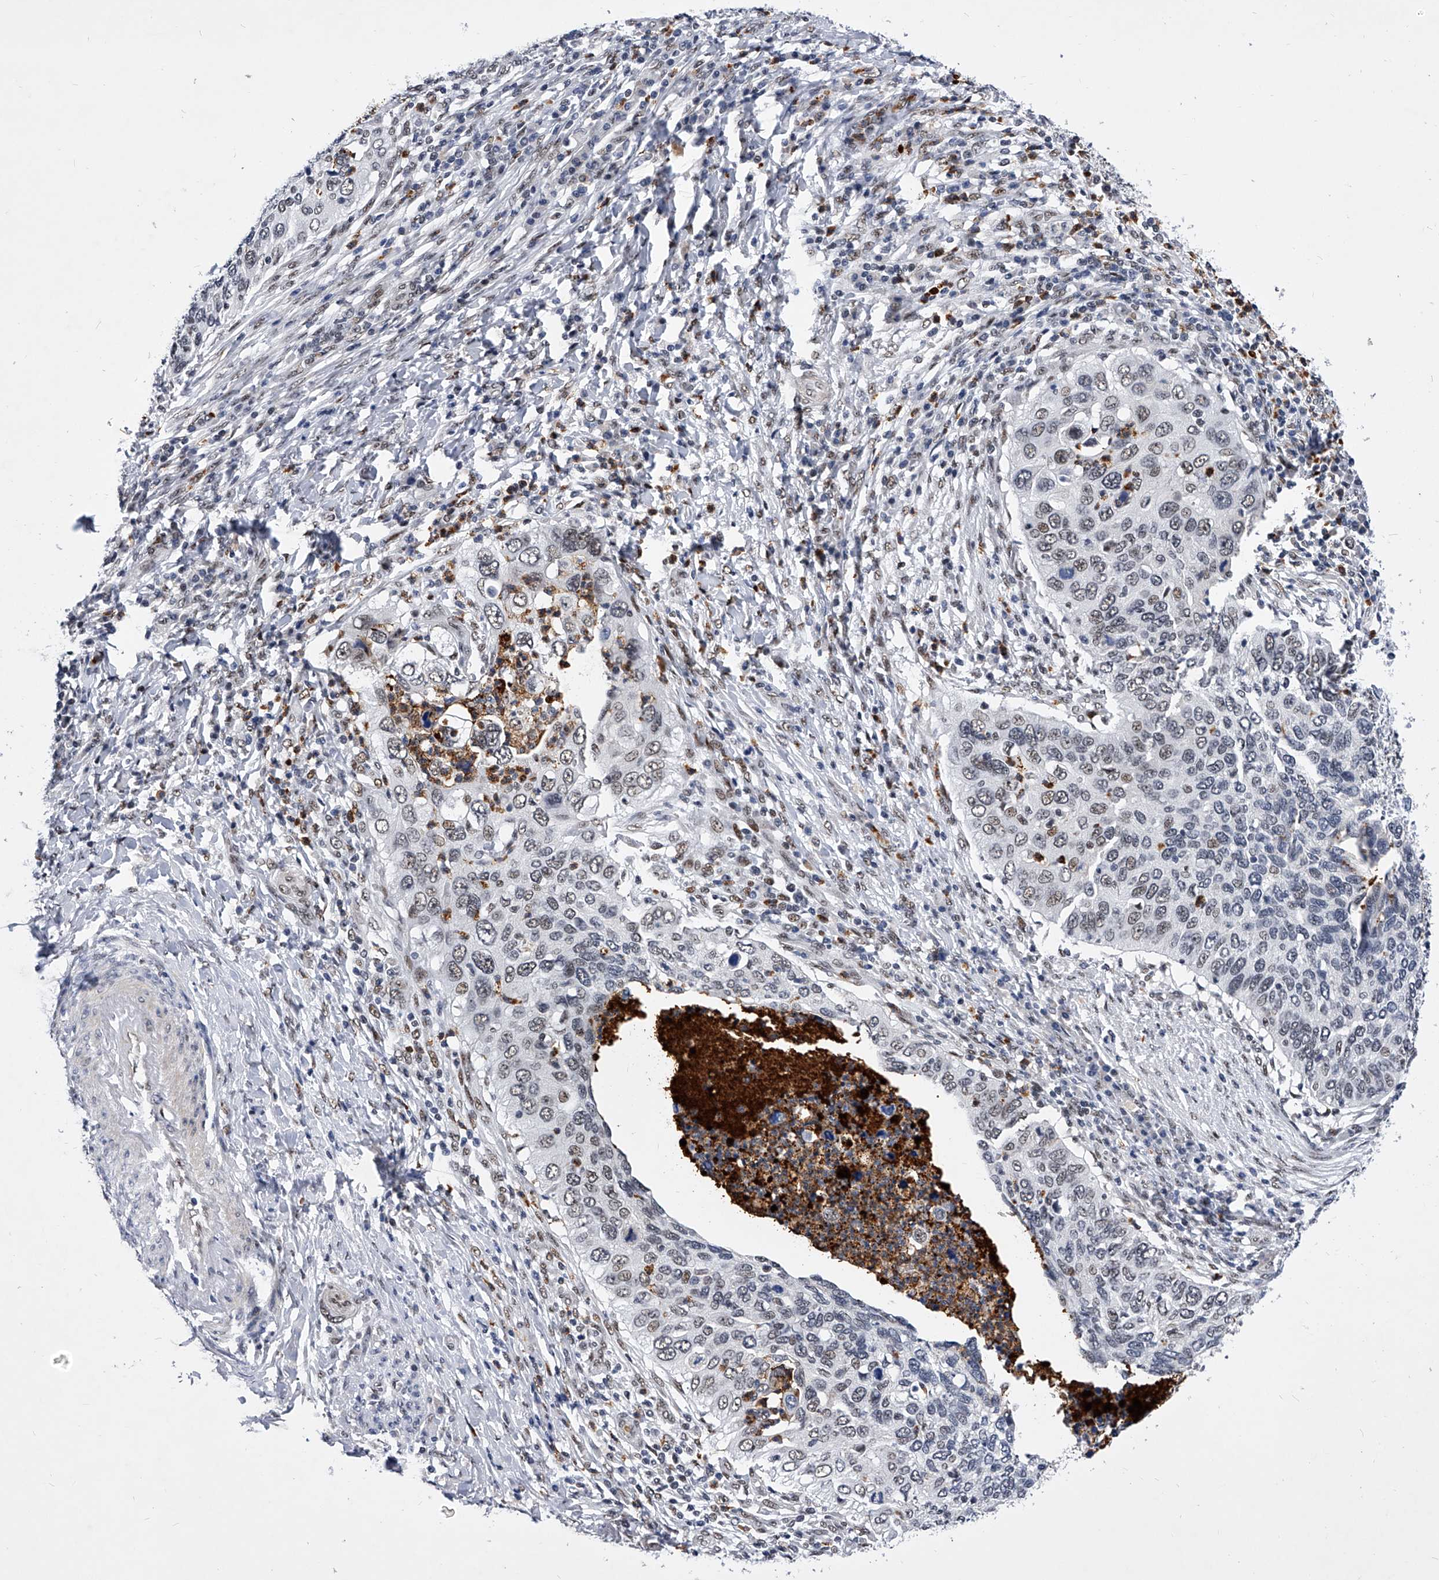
{"staining": {"intensity": "weak", "quantity": "25%-75%", "location": "nuclear"}, "tissue": "cervical cancer", "cell_type": "Tumor cells", "image_type": "cancer", "snomed": [{"axis": "morphology", "description": "Squamous cell carcinoma, NOS"}, {"axis": "topography", "description": "Cervix"}], "caption": "Weak nuclear staining is seen in approximately 25%-75% of tumor cells in cervical squamous cell carcinoma.", "gene": "TESK2", "patient": {"sex": "female", "age": 38}}